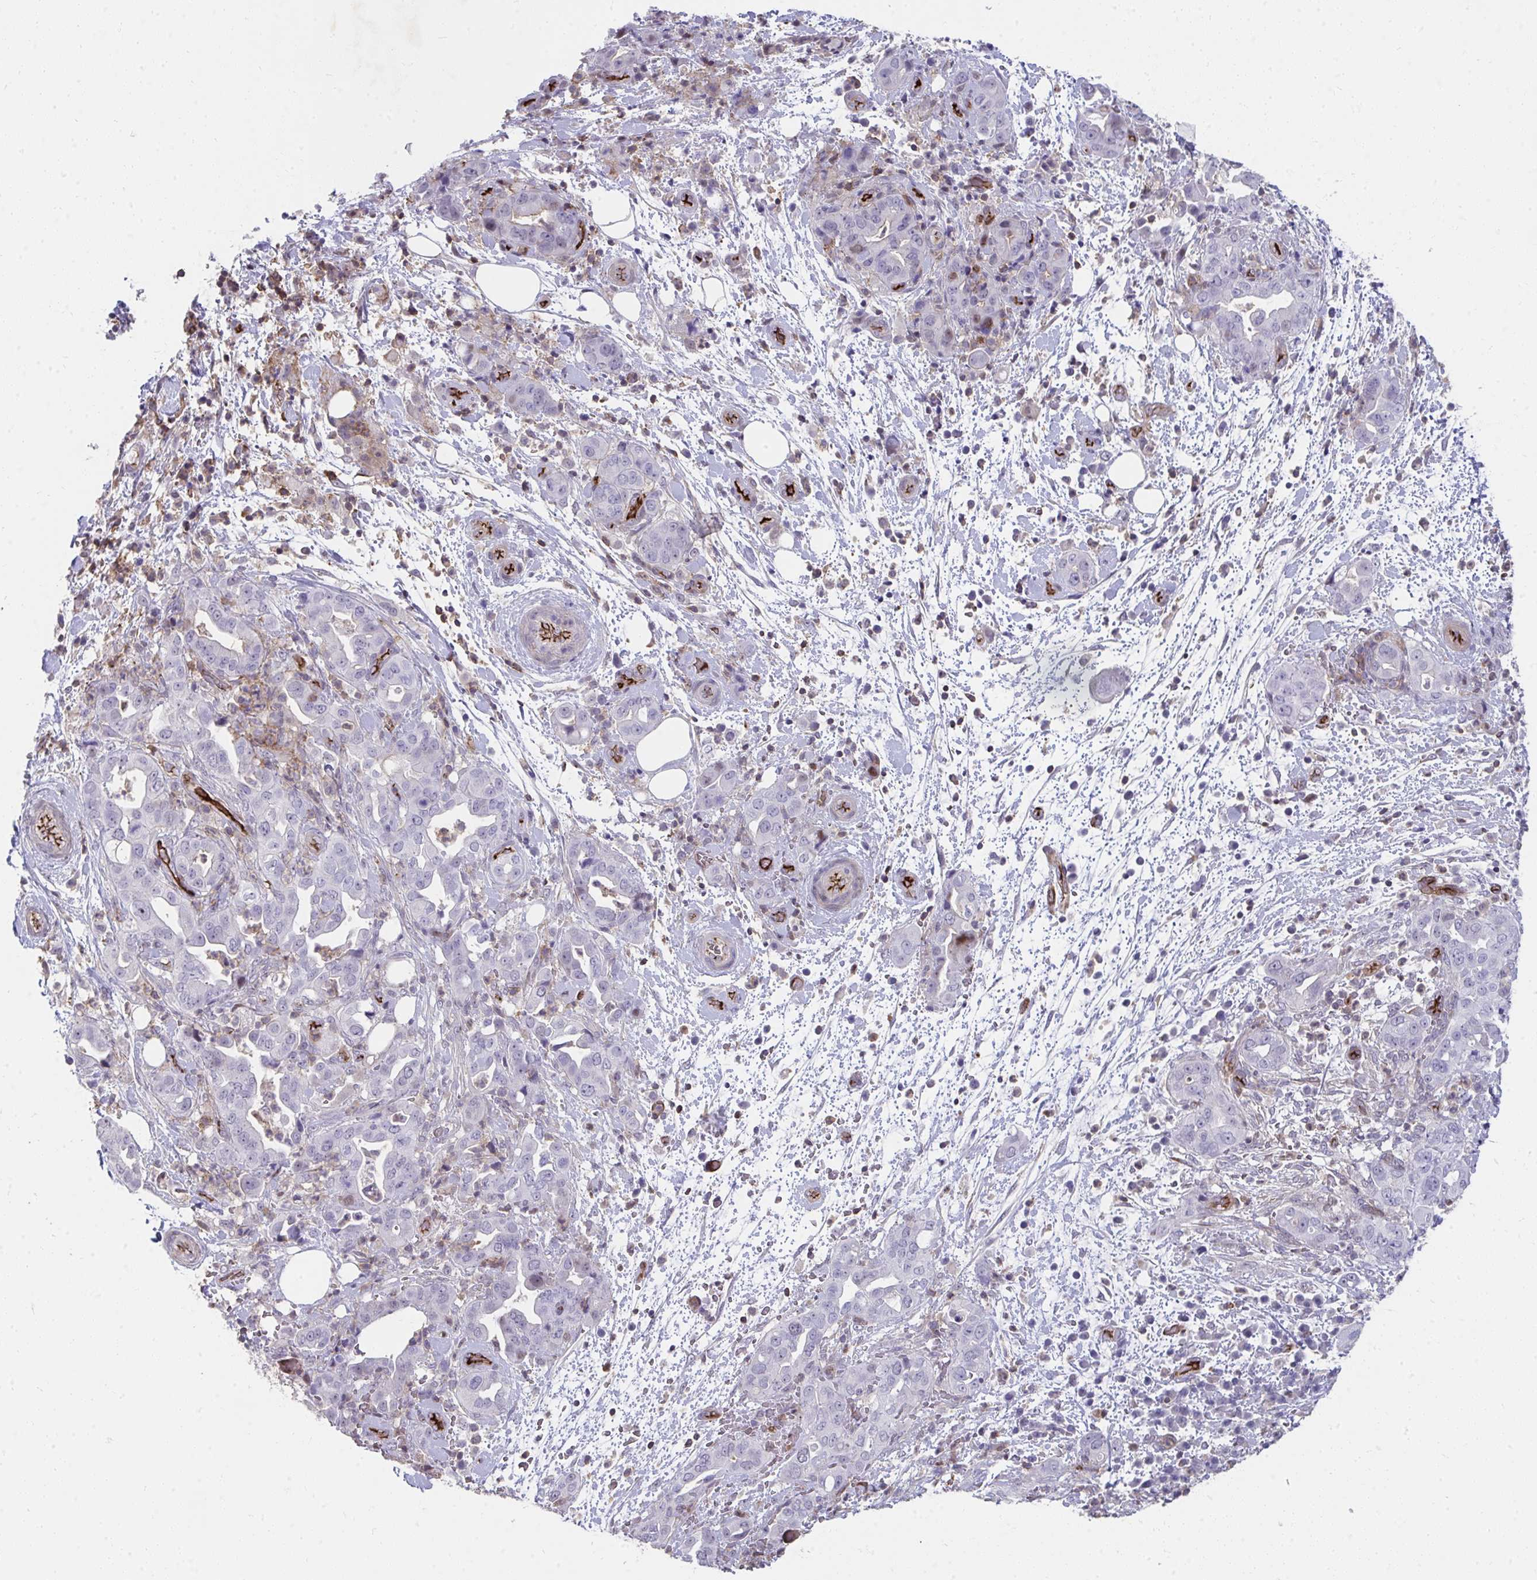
{"staining": {"intensity": "negative", "quantity": "none", "location": "none"}, "tissue": "pancreatic cancer", "cell_type": "Tumor cells", "image_type": "cancer", "snomed": [{"axis": "morphology", "description": "Normal tissue, NOS"}, {"axis": "morphology", "description": "Adenocarcinoma, NOS"}, {"axis": "topography", "description": "Lymph node"}, {"axis": "topography", "description": "Pancreas"}], "caption": "IHC of human adenocarcinoma (pancreatic) exhibits no positivity in tumor cells.", "gene": "FOXN3", "patient": {"sex": "female", "age": 67}}